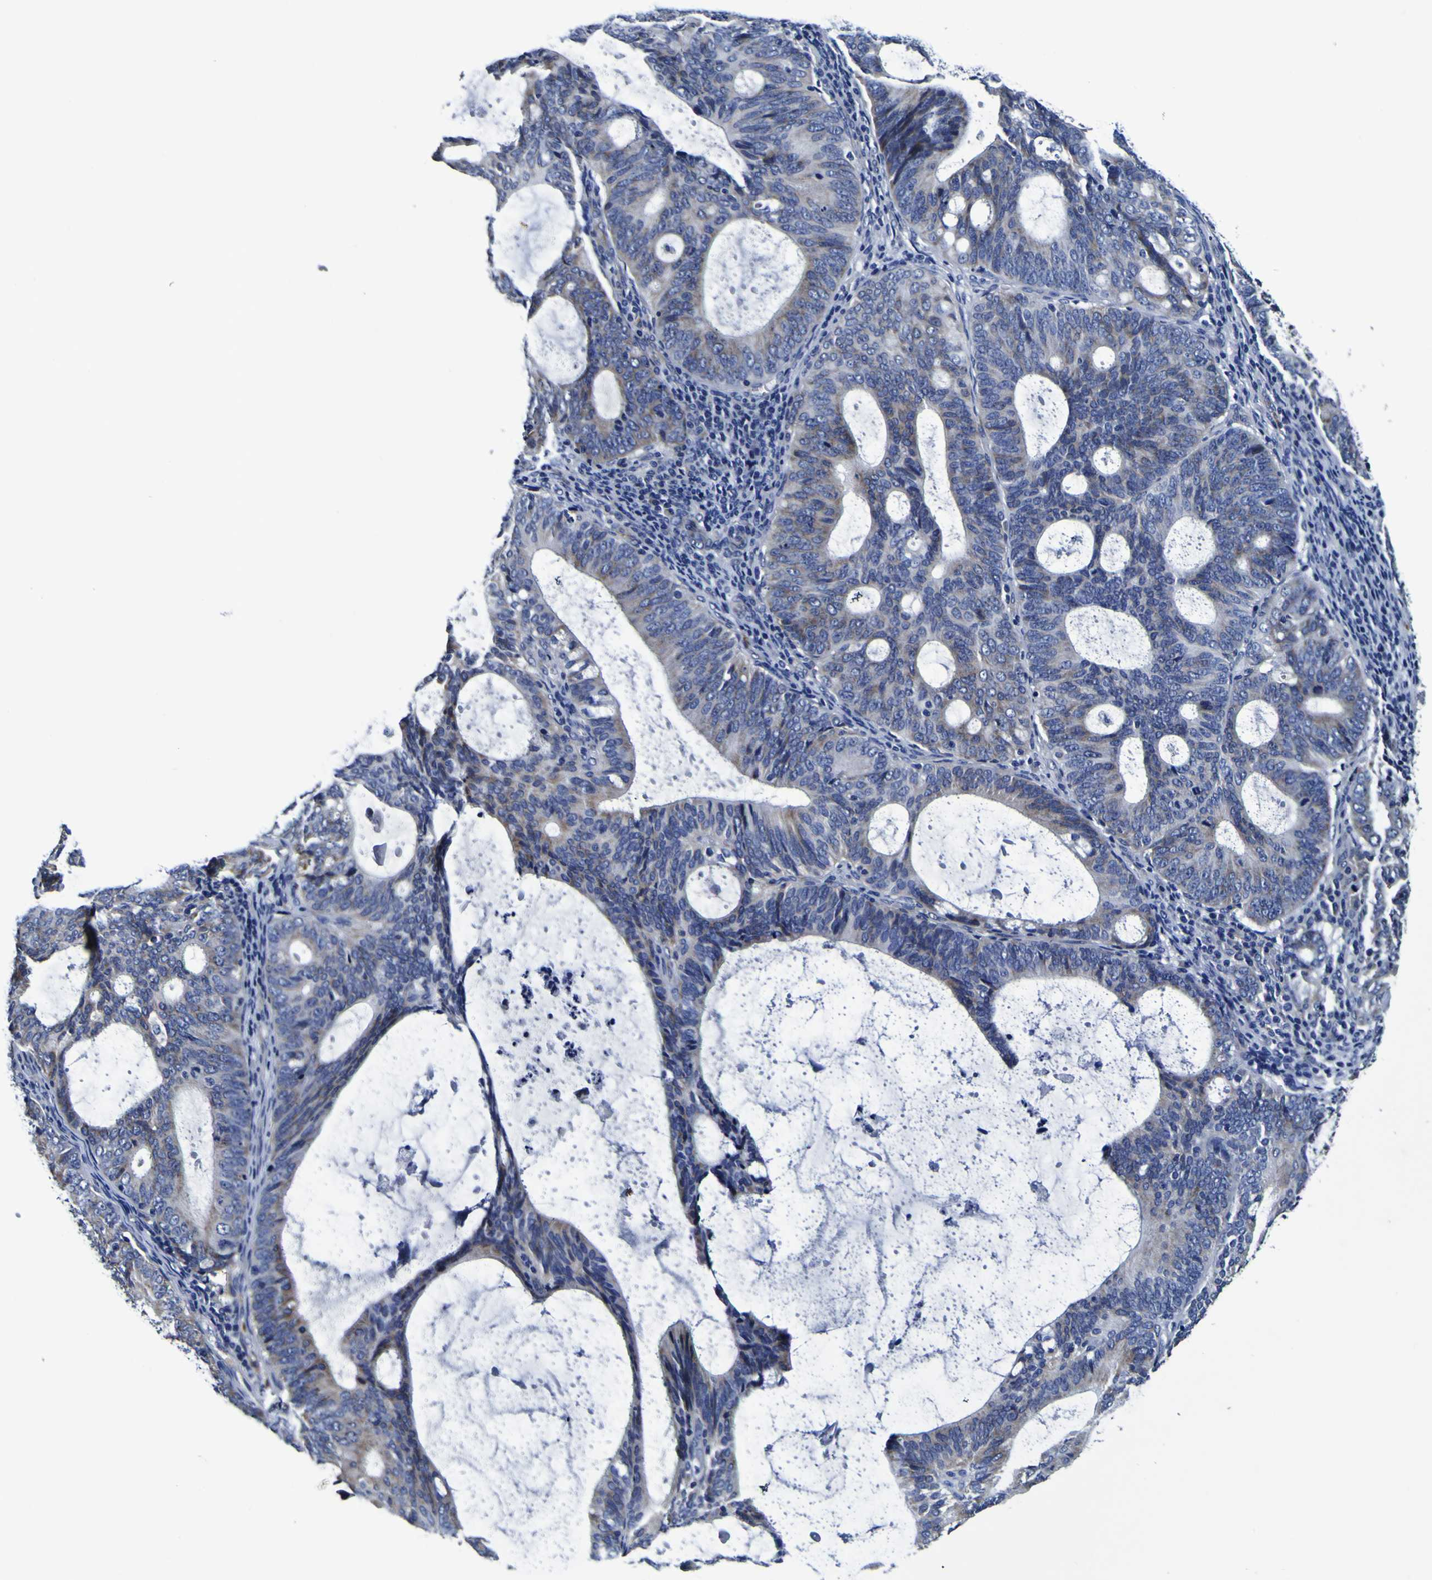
{"staining": {"intensity": "negative", "quantity": "none", "location": "none"}, "tissue": "endometrial cancer", "cell_type": "Tumor cells", "image_type": "cancer", "snomed": [{"axis": "morphology", "description": "Adenocarcinoma, NOS"}, {"axis": "topography", "description": "Uterus"}], "caption": "Endometrial adenocarcinoma stained for a protein using immunohistochemistry shows no expression tumor cells.", "gene": "PANK4", "patient": {"sex": "female", "age": 83}}